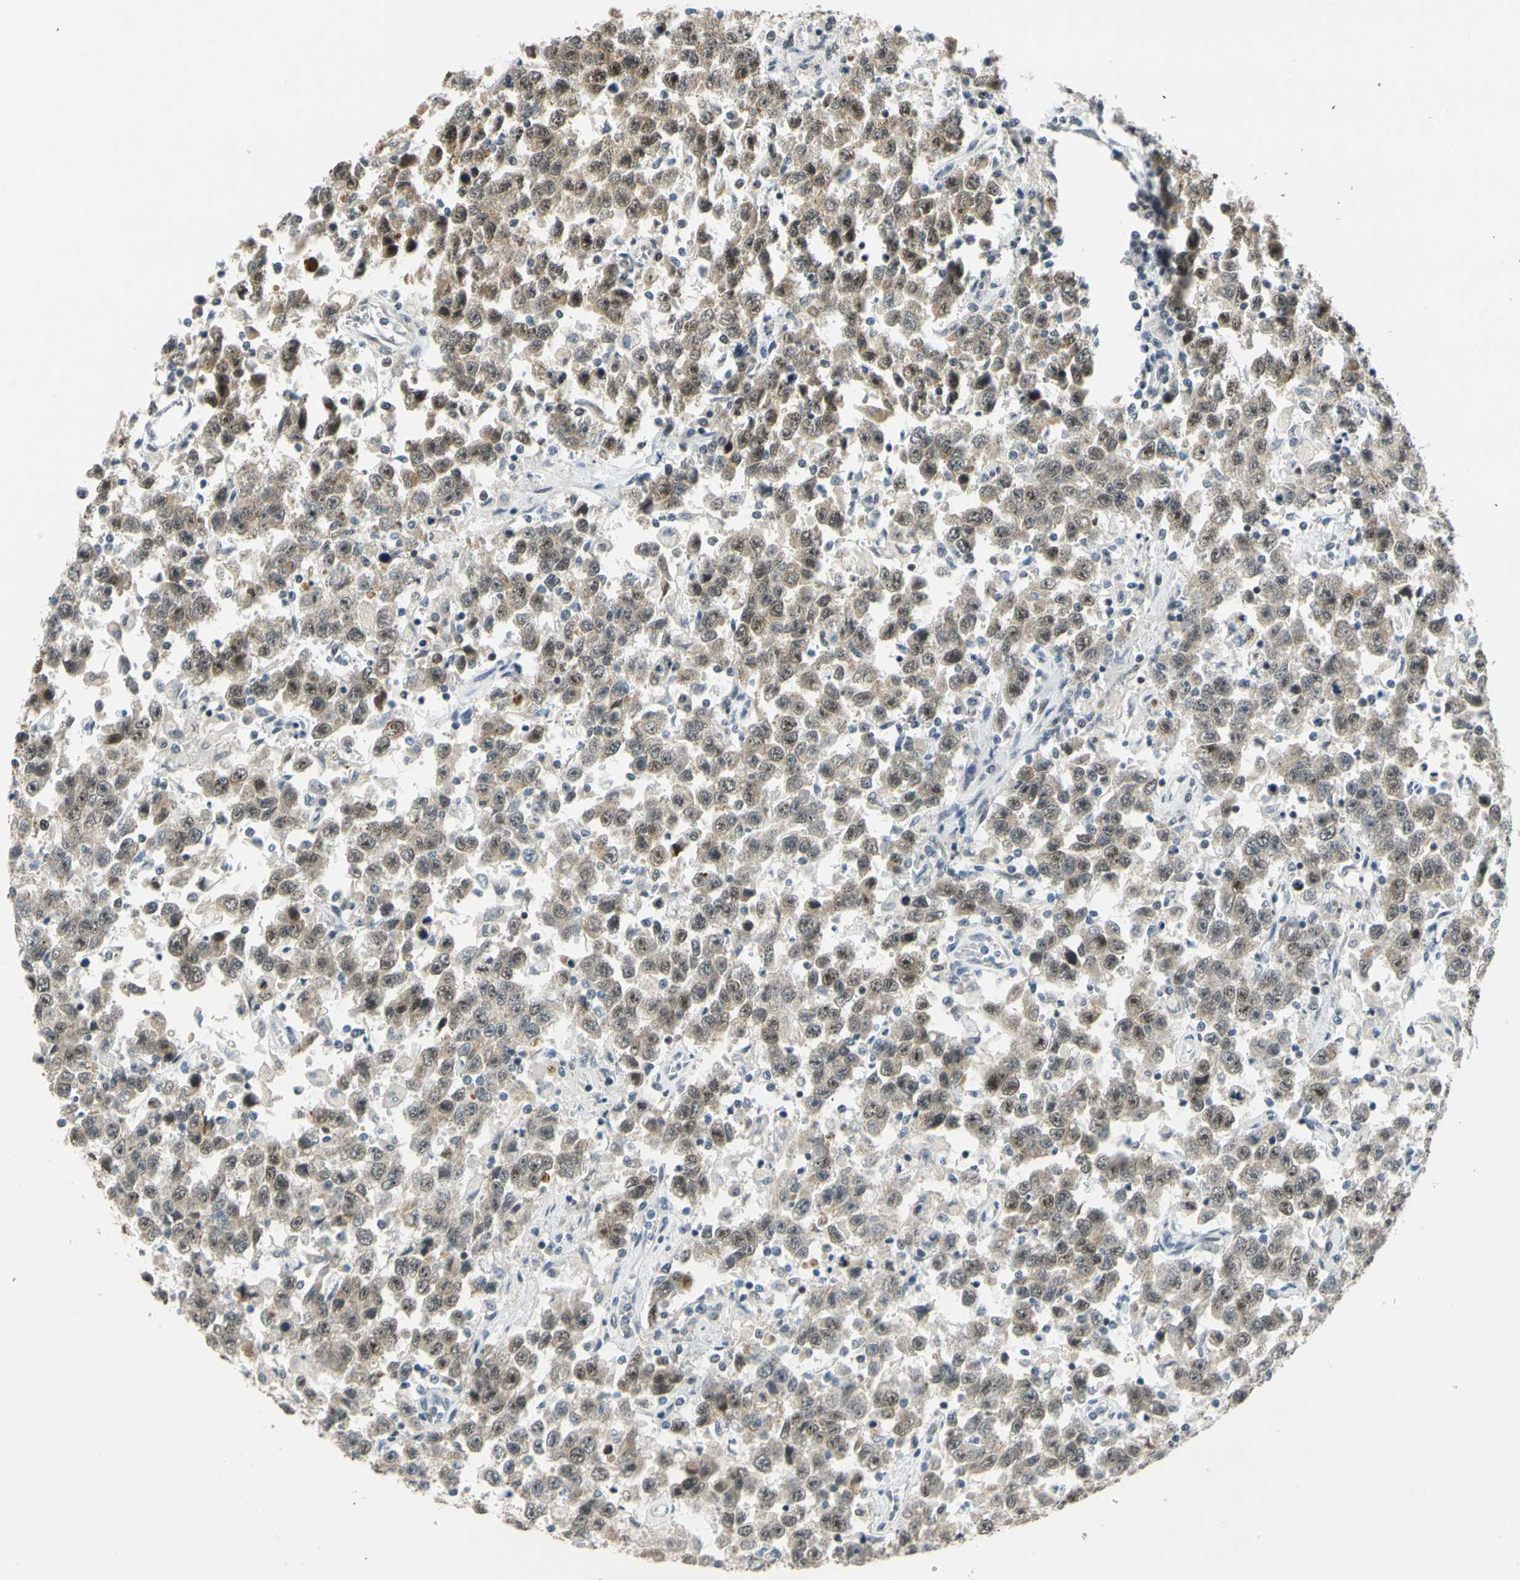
{"staining": {"intensity": "moderate", "quantity": ">75%", "location": "cytoplasmic/membranous,nuclear"}, "tissue": "testis cancer", "cell_type": "Tumor cells", "image_type": "cancer", "snomed": [{"axis": "morphology", "description": "Seminoma, NOS"}, {"axis": "topography", "description": "Testis"}], "caption": "A brown stain shows moderate cytoplasmic/membranous and nuclear staining of a protein in testis cancer (seminoma) tumor cells.", "gene": "POGZ", "patient": {"sex": "male", "age": 41}}